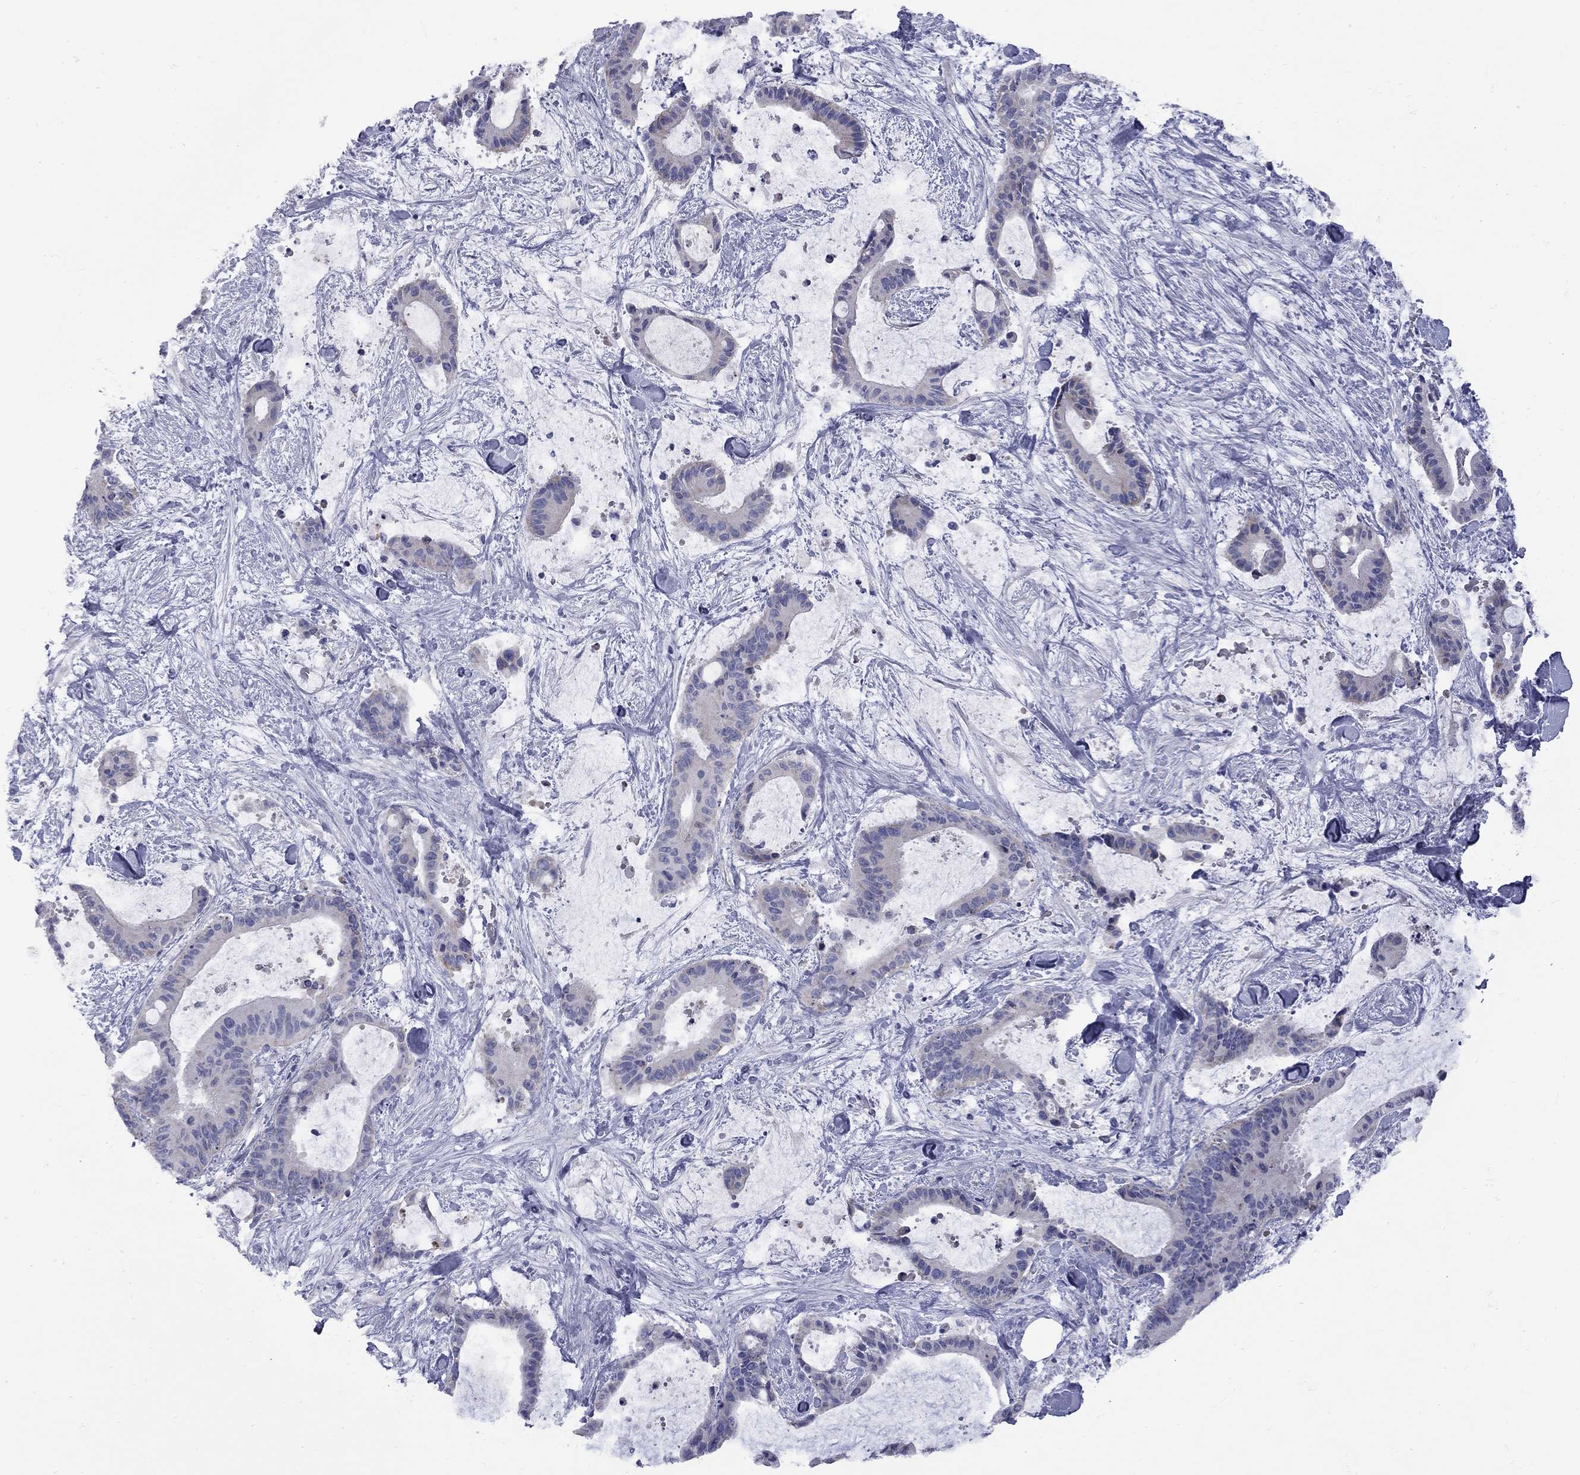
{"staining": {"intensity": "negative", "quantity": "none", "location": "none"}, "tissue": "liver cancer", "cell_type": "Tumor cells", "image_type": "cancer", "snomed": [{"axis": "morphology", "description": "Cholangiocarcinoma"}, {"axis": "topography", "description": "Liver"}], "caption": "Protein analysis of liver cholangiocarcinoma reveals no significant expression in tumor cells. (Immunohistochemistry (ihc), brightfield microscopy, high magnification).", "gene": "ABCB4", "patient": {"sex": "female", "age": 73}}